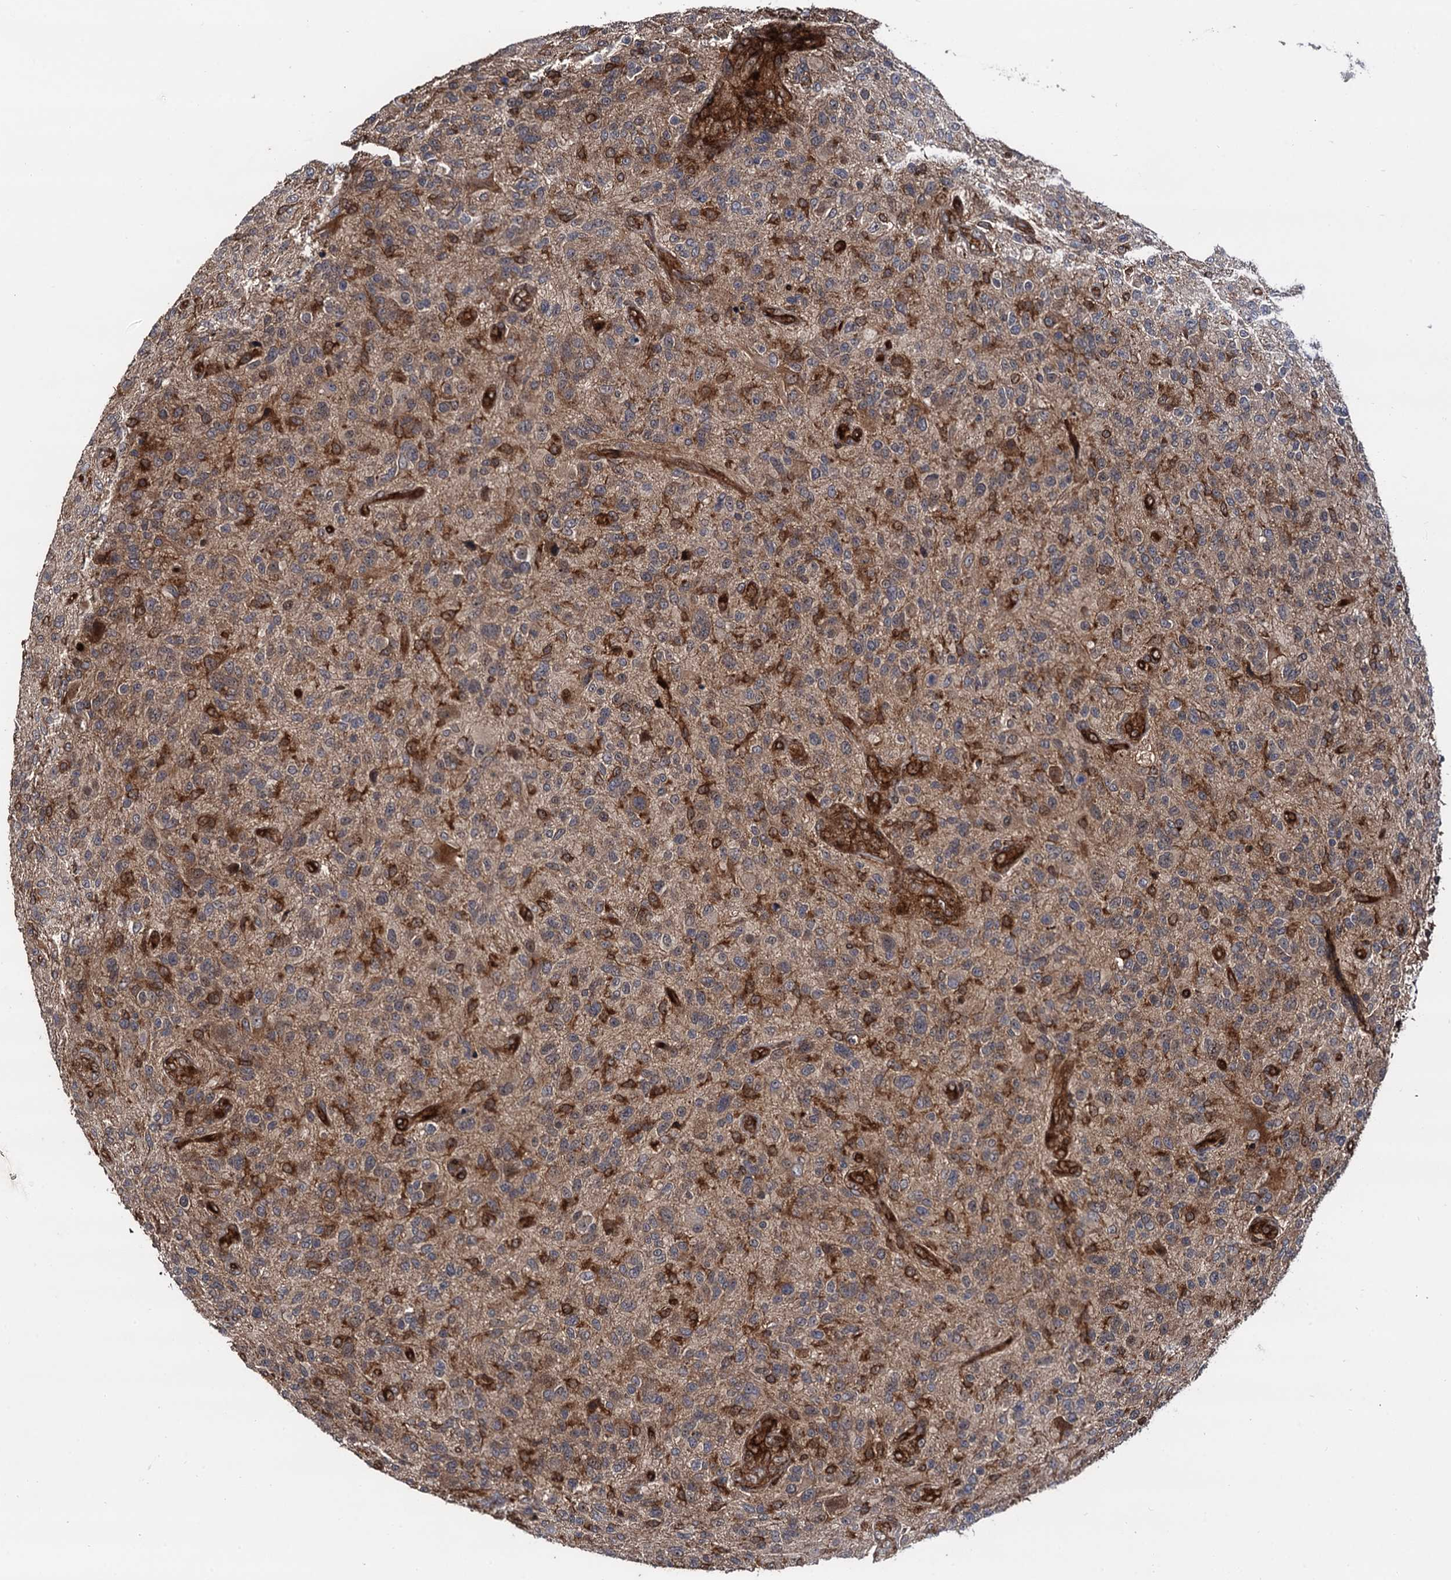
{"staining": {"intensity": "weak", "quantity": "25%-75%", "location": "cytoplasmic/membranous"}, "tissue": "glioma", "cell_type": "Tumor cells", "image_type": "cancer", "snomed": [{"axis": "morphology", "description": "Glioma, malignant, High grade"}, {"axis": "topography", "description": "Brain"}], "caption": "This is a micrograph of immunohistochemistry (IHC) staining of malignant glioma (high-grade), which shows weak staining in the cytoplasmic/membranous of tumor cells.", "gene": "BORA", "patient": {"sex": "male", "age": 47}}